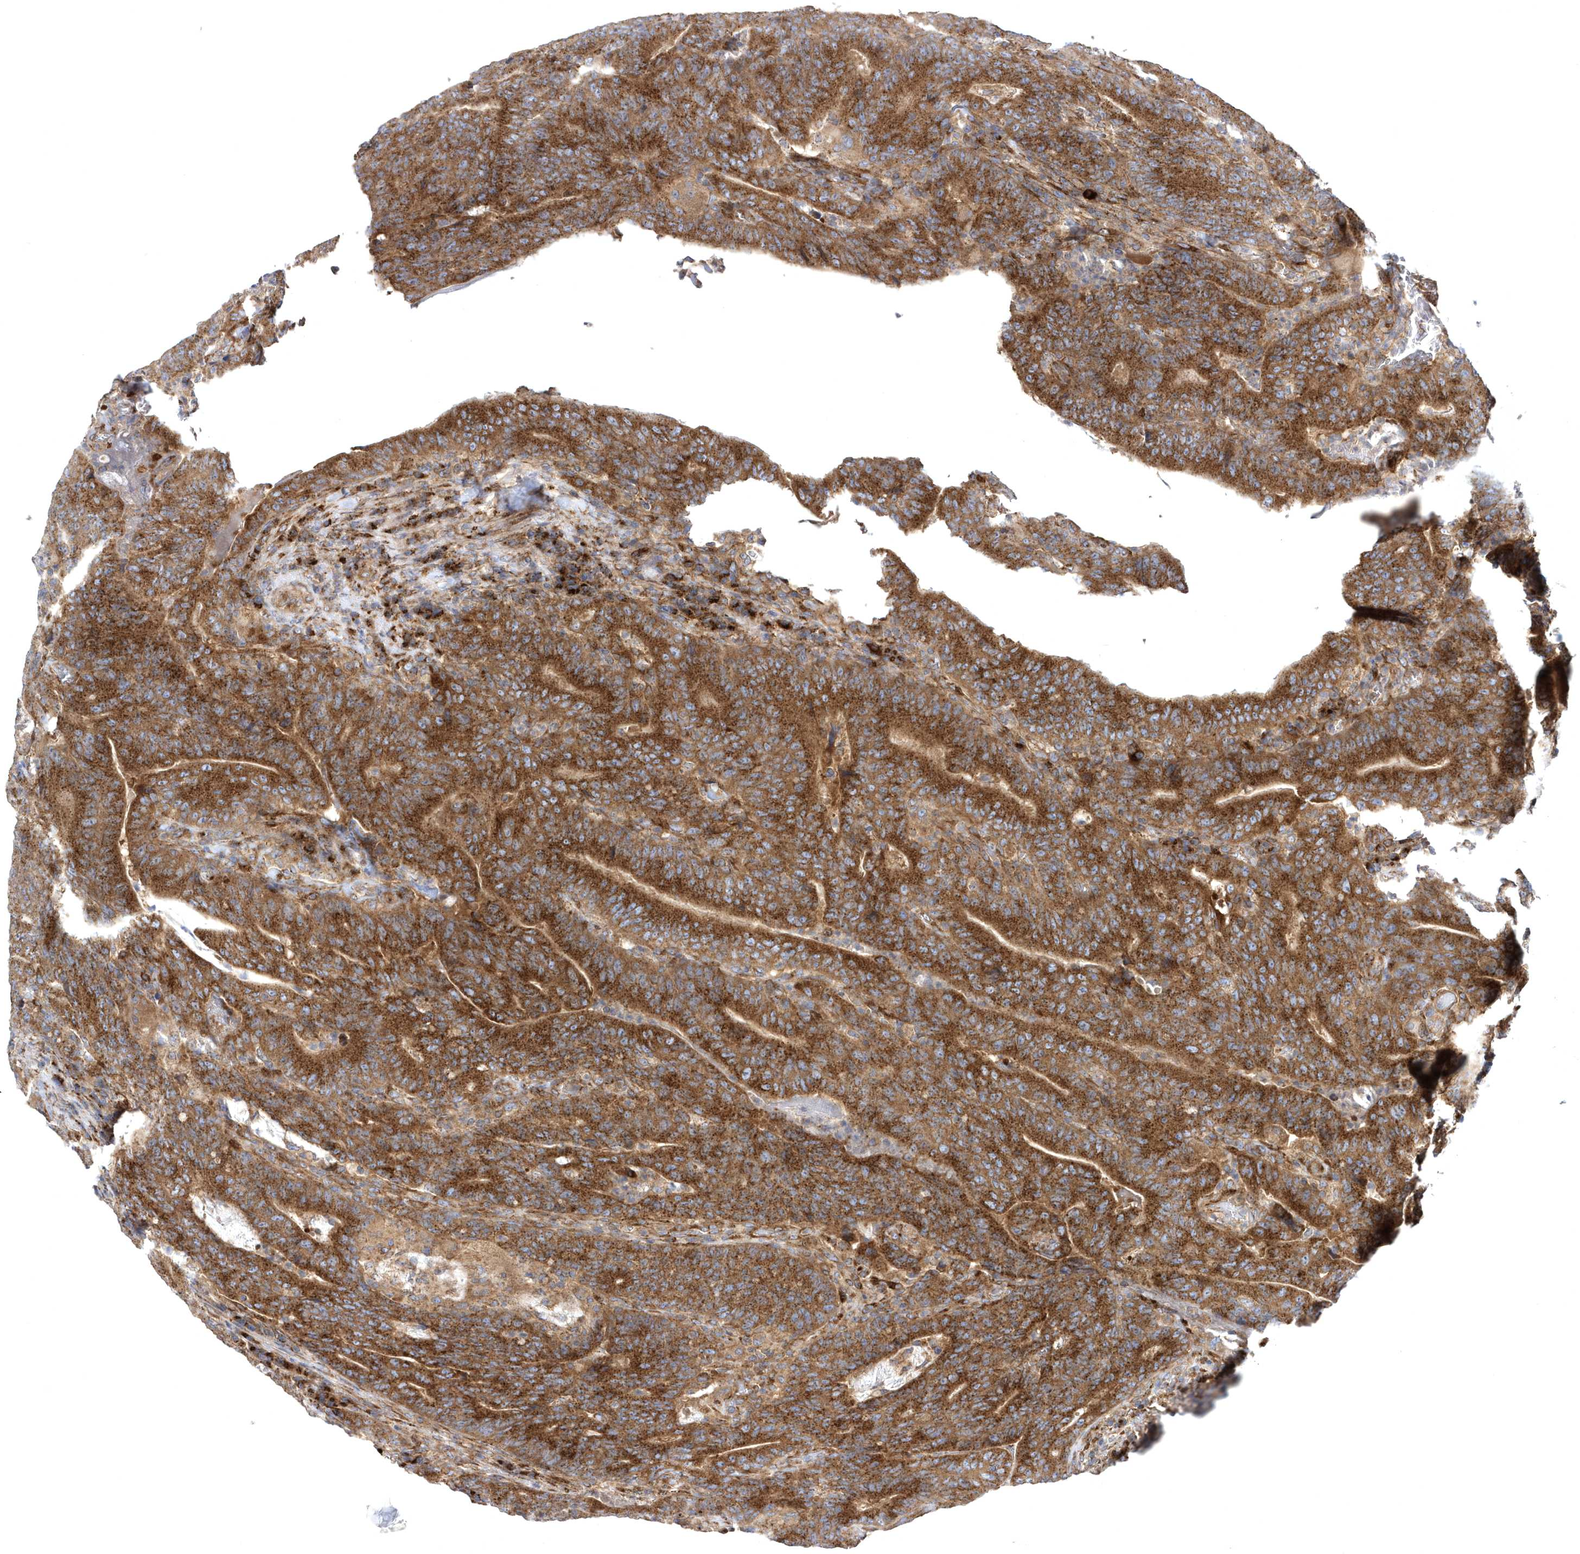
{"staining": {"intensity": "strong", "quantity": ">75%", "location": "cytoplasmic/membranous"}, "tissue": "colorectal cancer", "cell_type": "Tumor cells", "image_type": "cancer", "snomed": [{"axis": "morphology", "description": "Normal tissue, NOS"}, {"axis": "morphology", "description": "Adenocarcinoma, NOS"}, {"axis": "topography", "description": "Colon"}], "caption": "Colorectal cancer was stained to show a protein in brown. There is high levels of strong cytoplasmic/membranous staining in approximately >75% of tumor cells. (DAB IHC with brightfield microscopy, high magnification).", "gene": "COPB2", "patient": {"sex": "female", "age": 75}}